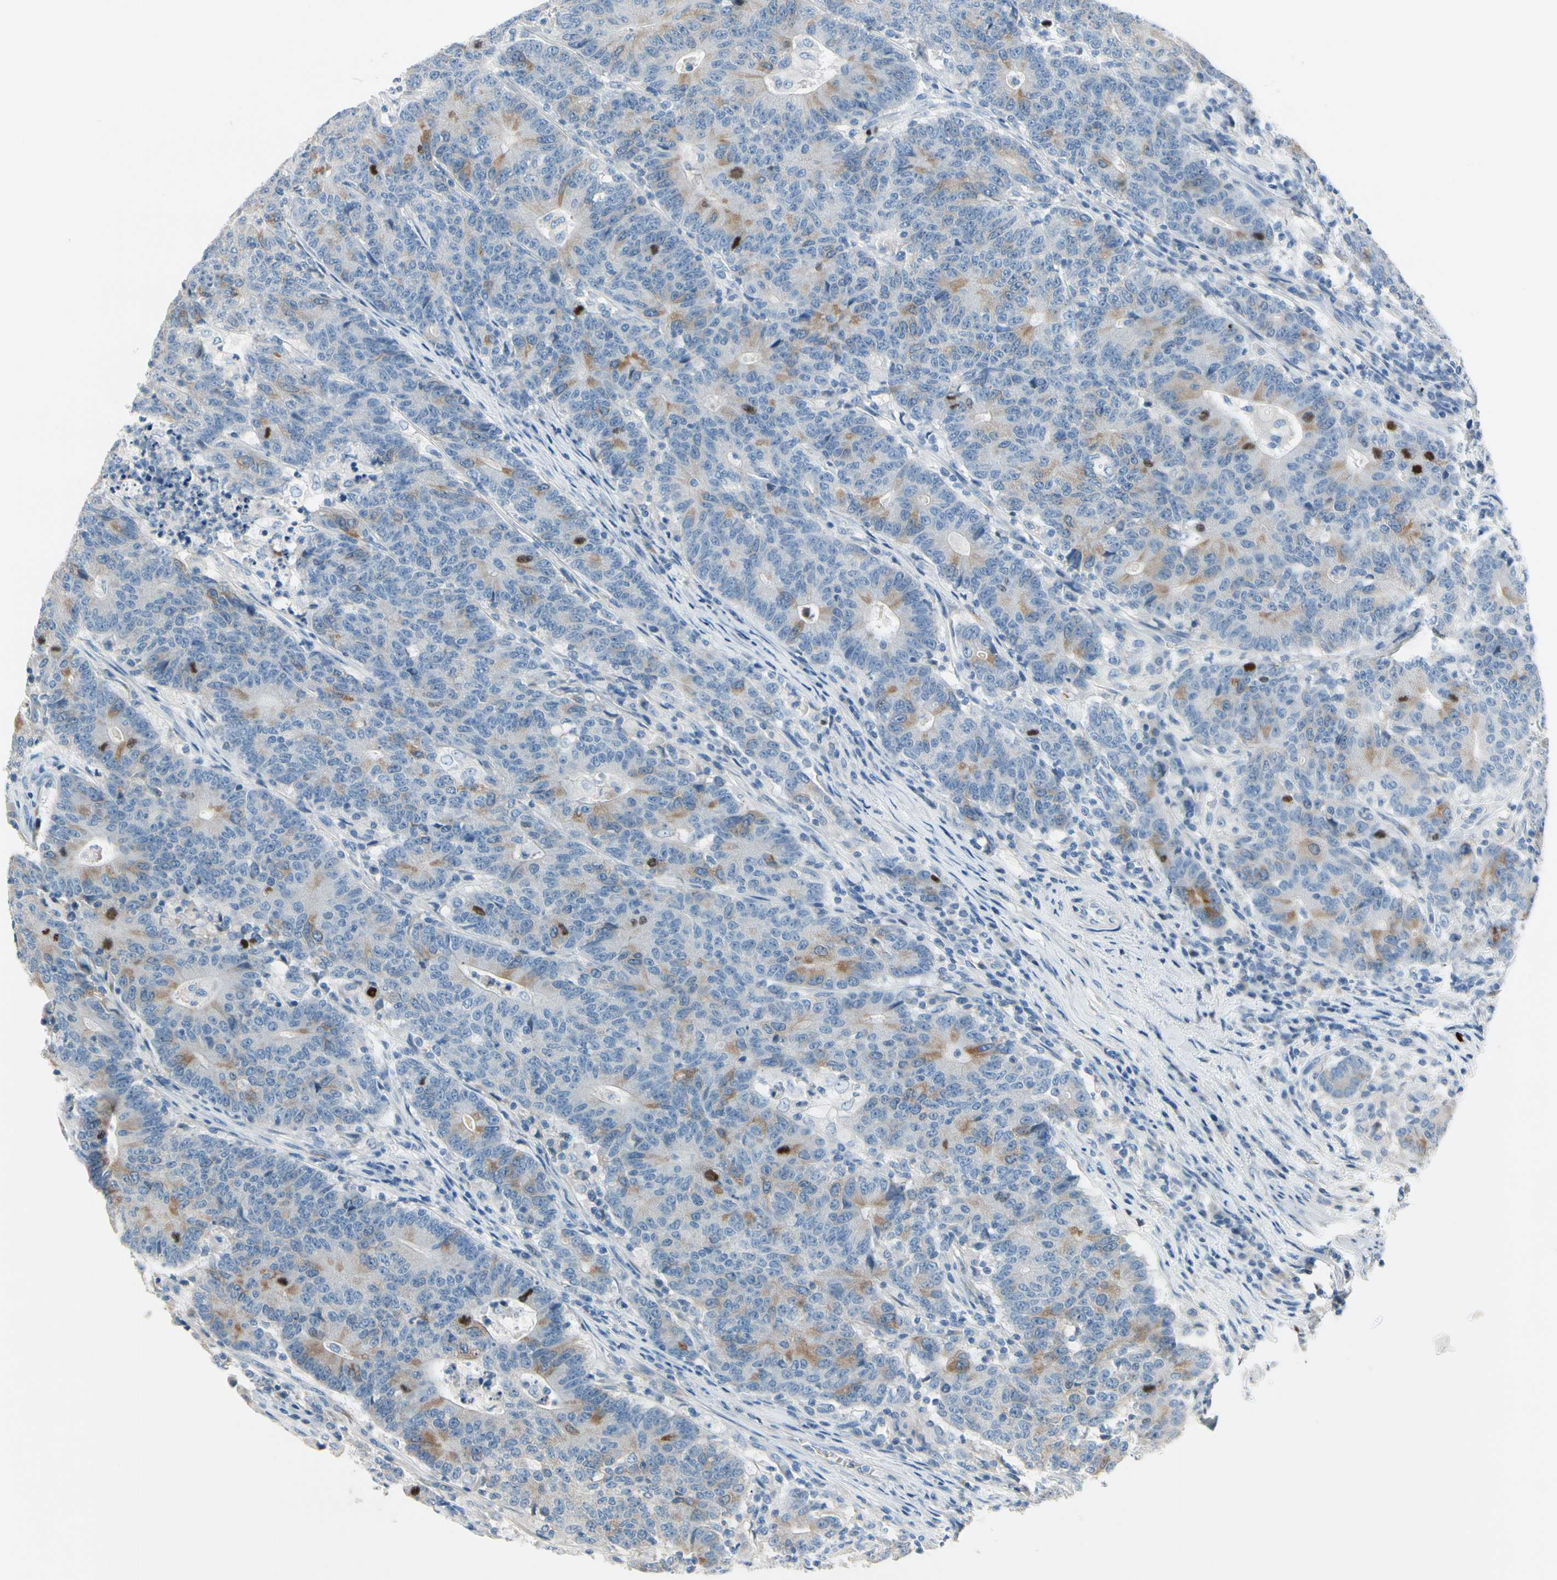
{"staining": {"intensity": "moderate", "quantity": "<25%", "location": "cytoplasmic/membranous"}, "tissue": "colorectal cancer", "cell_type": "Tumor cells", "image_type": "cancer", "snomed": [{"axis": "morphology", "description": "Normal tissue, NOS"}, {"axis": "morphology", "description": "Adenocarcinoma, NOS"}, {"axis": "topography", "description": "Colon"}], "caption": "Immunohistochemistry (IHC) staining of adenocarcinoma (colorectal), which displays low levels of moderate cytoplasmic/membranous expression in approximately <25% of tumor cells indicating moderate cytoplasmic/membranous protein positivity. The staining was performed using DAB (brown) for protein detection and nuclei were counterstained in hematoxylin (blue).", "gene": "CKAP2", "patient": {"sex": "female", "age": 75}}